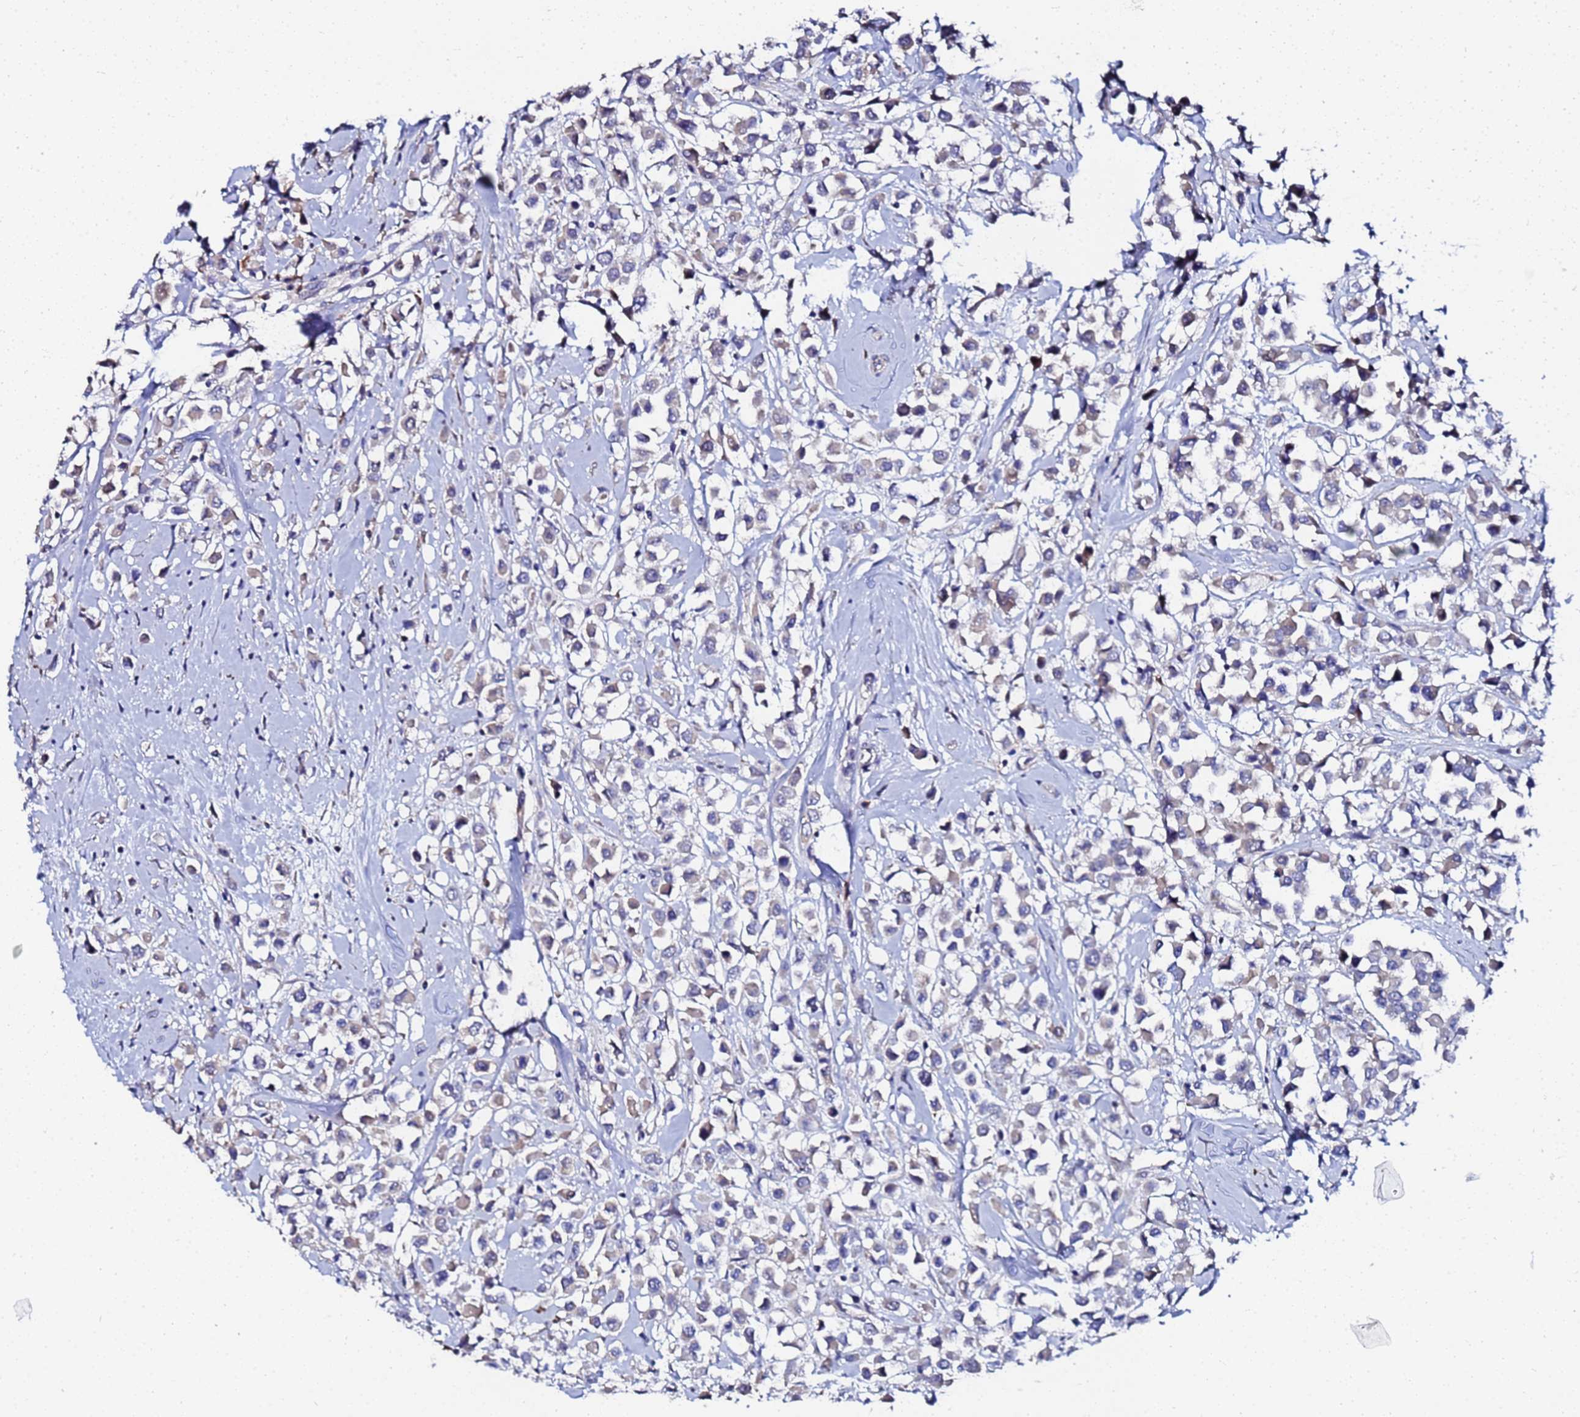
{"staining": {"intensity": "weak", "quantity": "25%-75%", "location": "cytoplasmic/membranous"}, "tissue": "breast cancer", "cell_type": "Tumor cells", "image_type": "cancer", "snomed": [{"axis": "morphology", "description": "Duct carcinoma"}, {"axis": "topography", "description": "Breast"}], "caption": "There is low levels of weak cytoplasmic/membranous positivity in tumor cells of breast cancer, as demonstrated by immunohistochemical staining (brown color).", "gene": "TCP10L", "patient": {"sex": "female", "age": 87}}